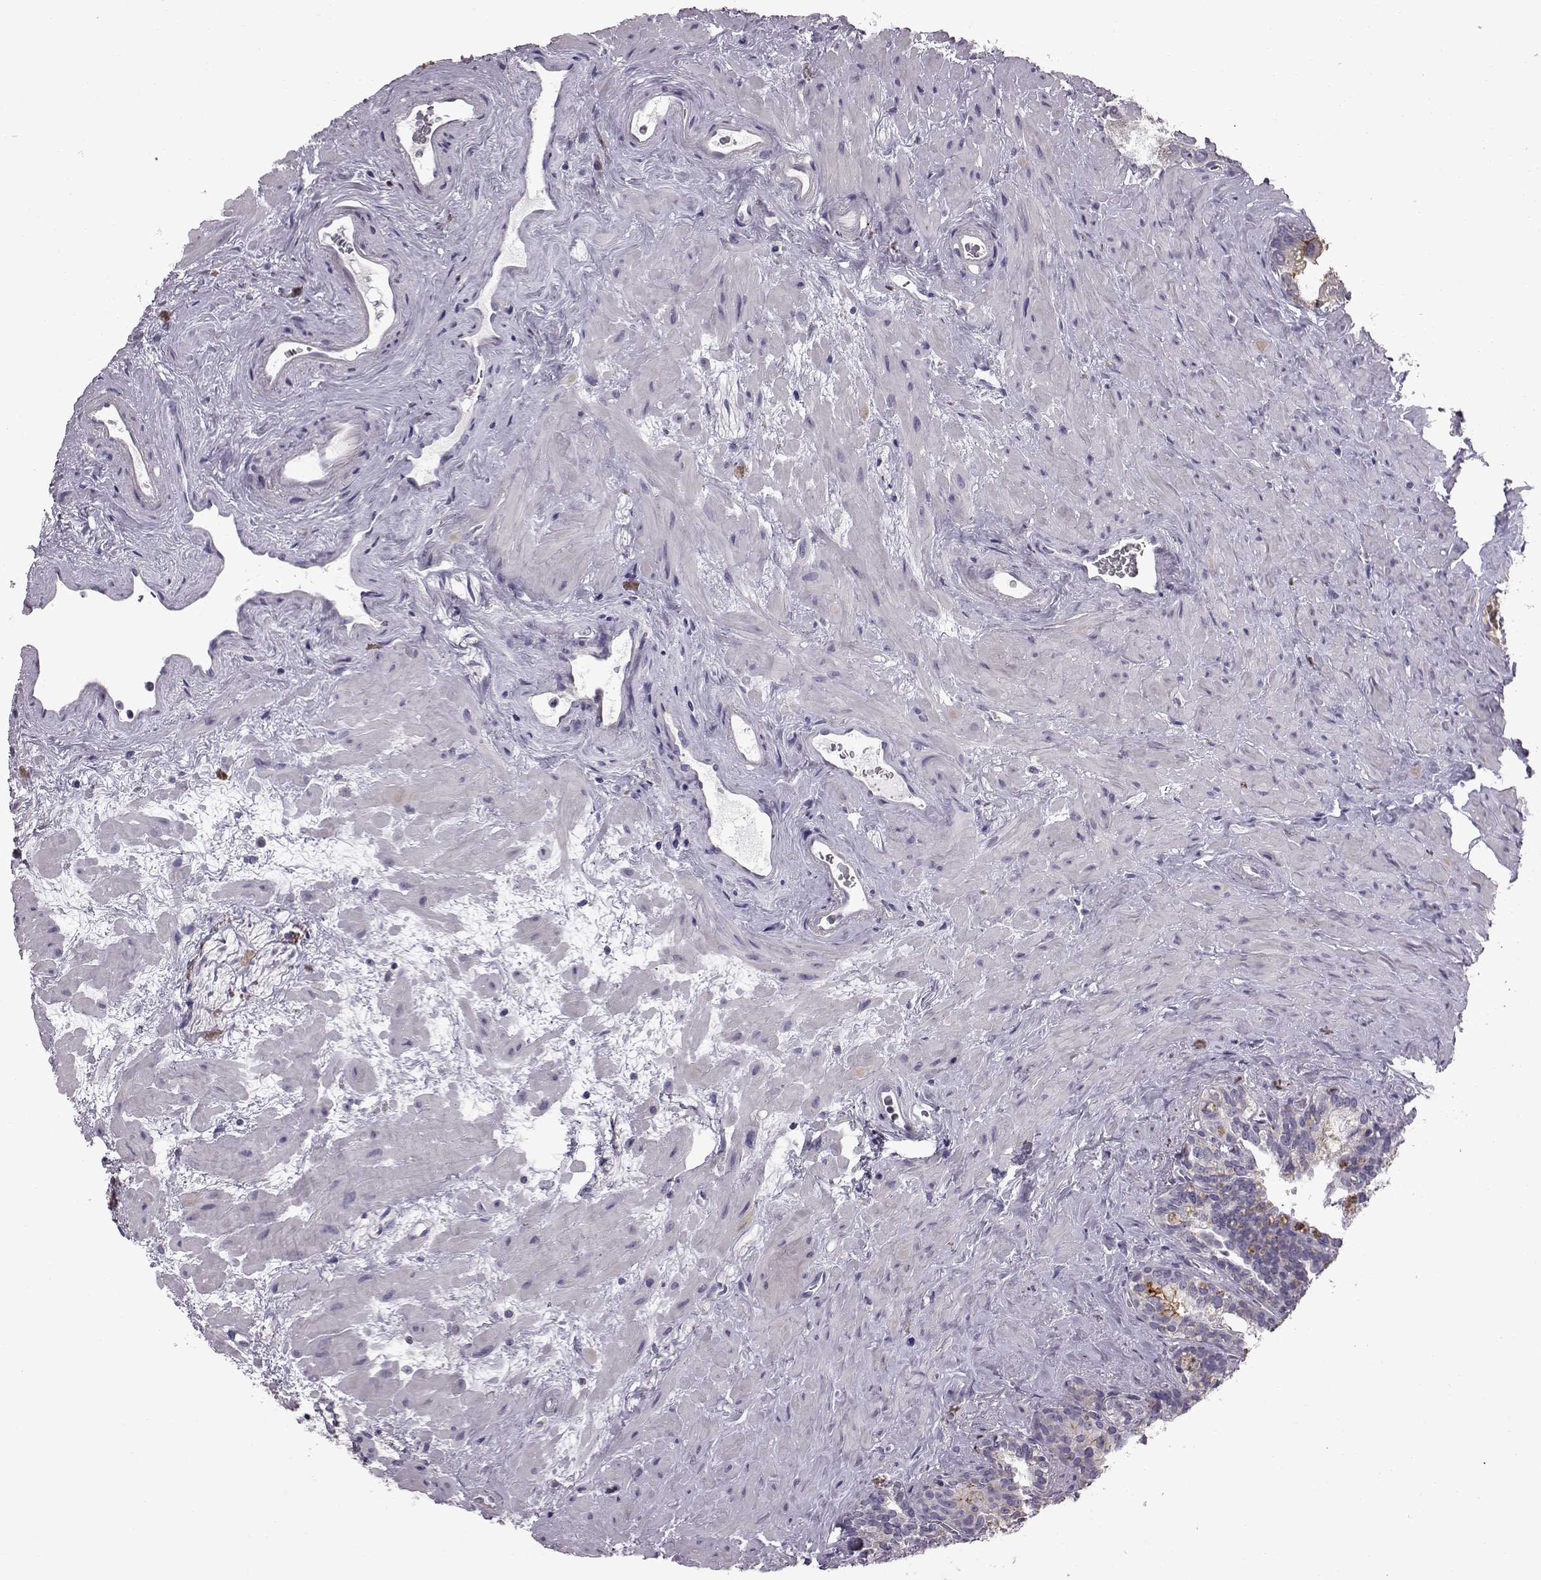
{"staining": {"intensity": "negative", "quantity": "none", "location": "none"}, "tissue": "seminal vesicle", "cell_type": "Glandular cells", "image_type": "normal", "snomed": [{"axis": "morphology", "description": "Normal tissue, NOS"}, {"axis": "topography", "description": "Seminal veicle"}], "caption": "Immunohistochemistry (IHC) micrograph of benign seminal vesicle stained for a protein (brown), which shows no staining in glandular cells.", "gene": "ADGRG2", "patient": {"sex": "male", "age": 71}}